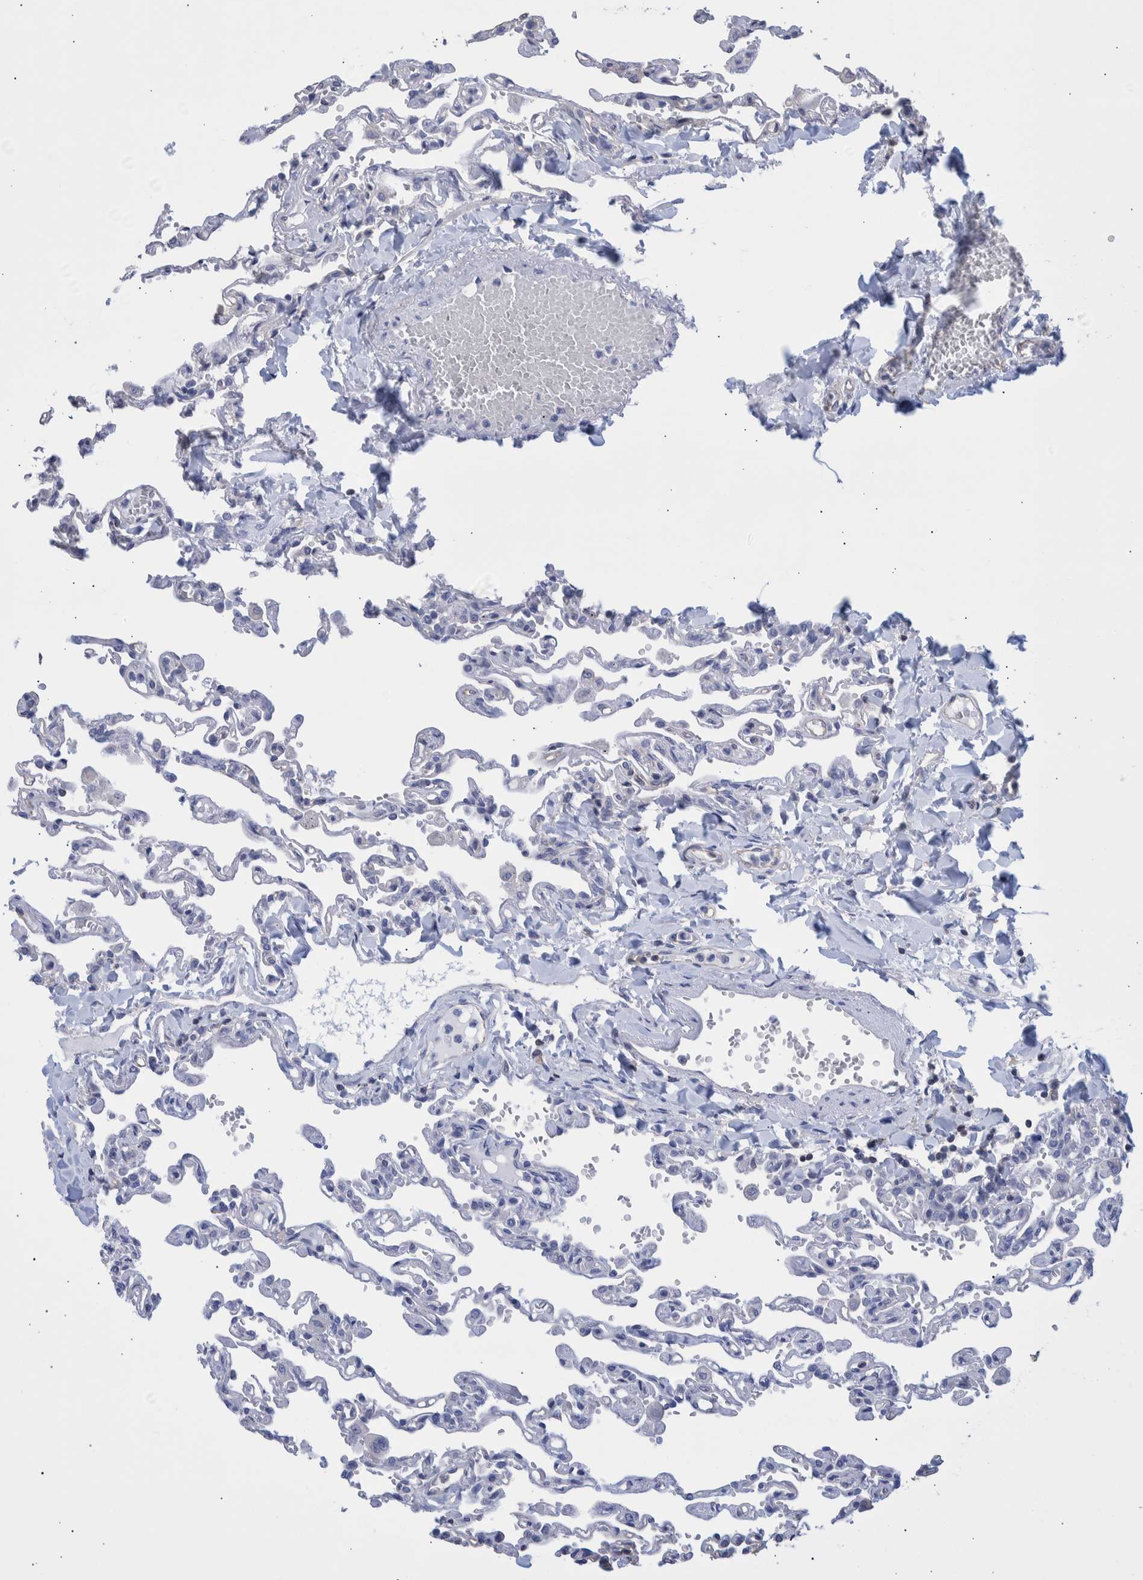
{"staining": {"intensity": "negative", "quantity": "none", "location": "none"}, "tissue": "lung", "cell_type": "Alveolar cells", "image_type": "normal", "snomed": [{"axis": "morphology", "description": "Normal tissue, NOS"}, {"axis": "topography", "description": "Lung"}], "caption": "Histopathology image shows no protein positivity in alveolar cells of benign lung.", "gene": "PPP3CC", "patient": {"sex": "male", "age": 21}}